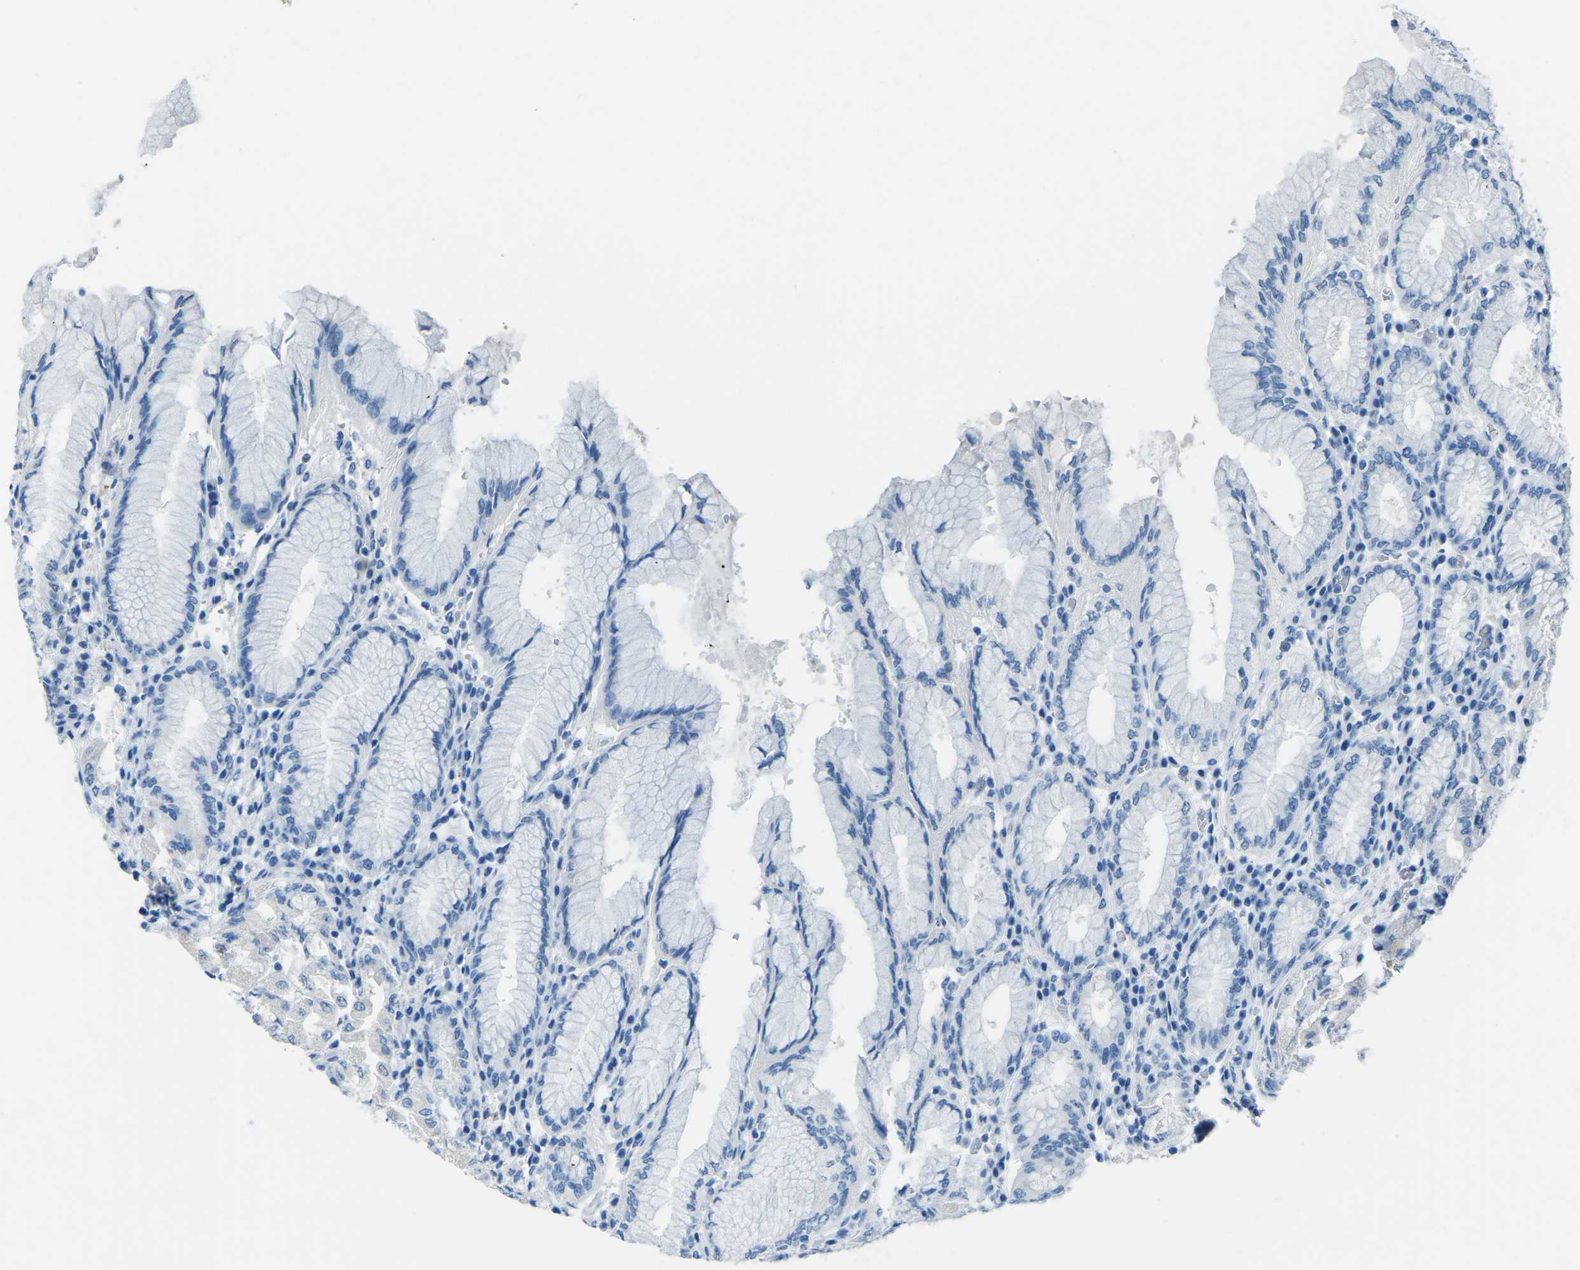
{"staining": {"intensity": "negative", "quantity": "none", "location": "none"}, "tissue": "stomach", "cell_type": "Glandular cells", "image_type": "normal", "snomed": [{"axis": "morphology", "description": "Normal tissue, NOS"}, {"axis": "topography", "description": "Stomach"}, {"axis": "topography", "description": "Stomach, lower"}], "caption": "Histopathology image shows no significant protein positivity in glandular cells of benign stomach. (Brightfield microscopy of DAB (3,3'-diaminobenzidine) immunohistochemistry at high magnification).", "gene": "MYH8", "patient": {"sex": "female", "age": 56}}